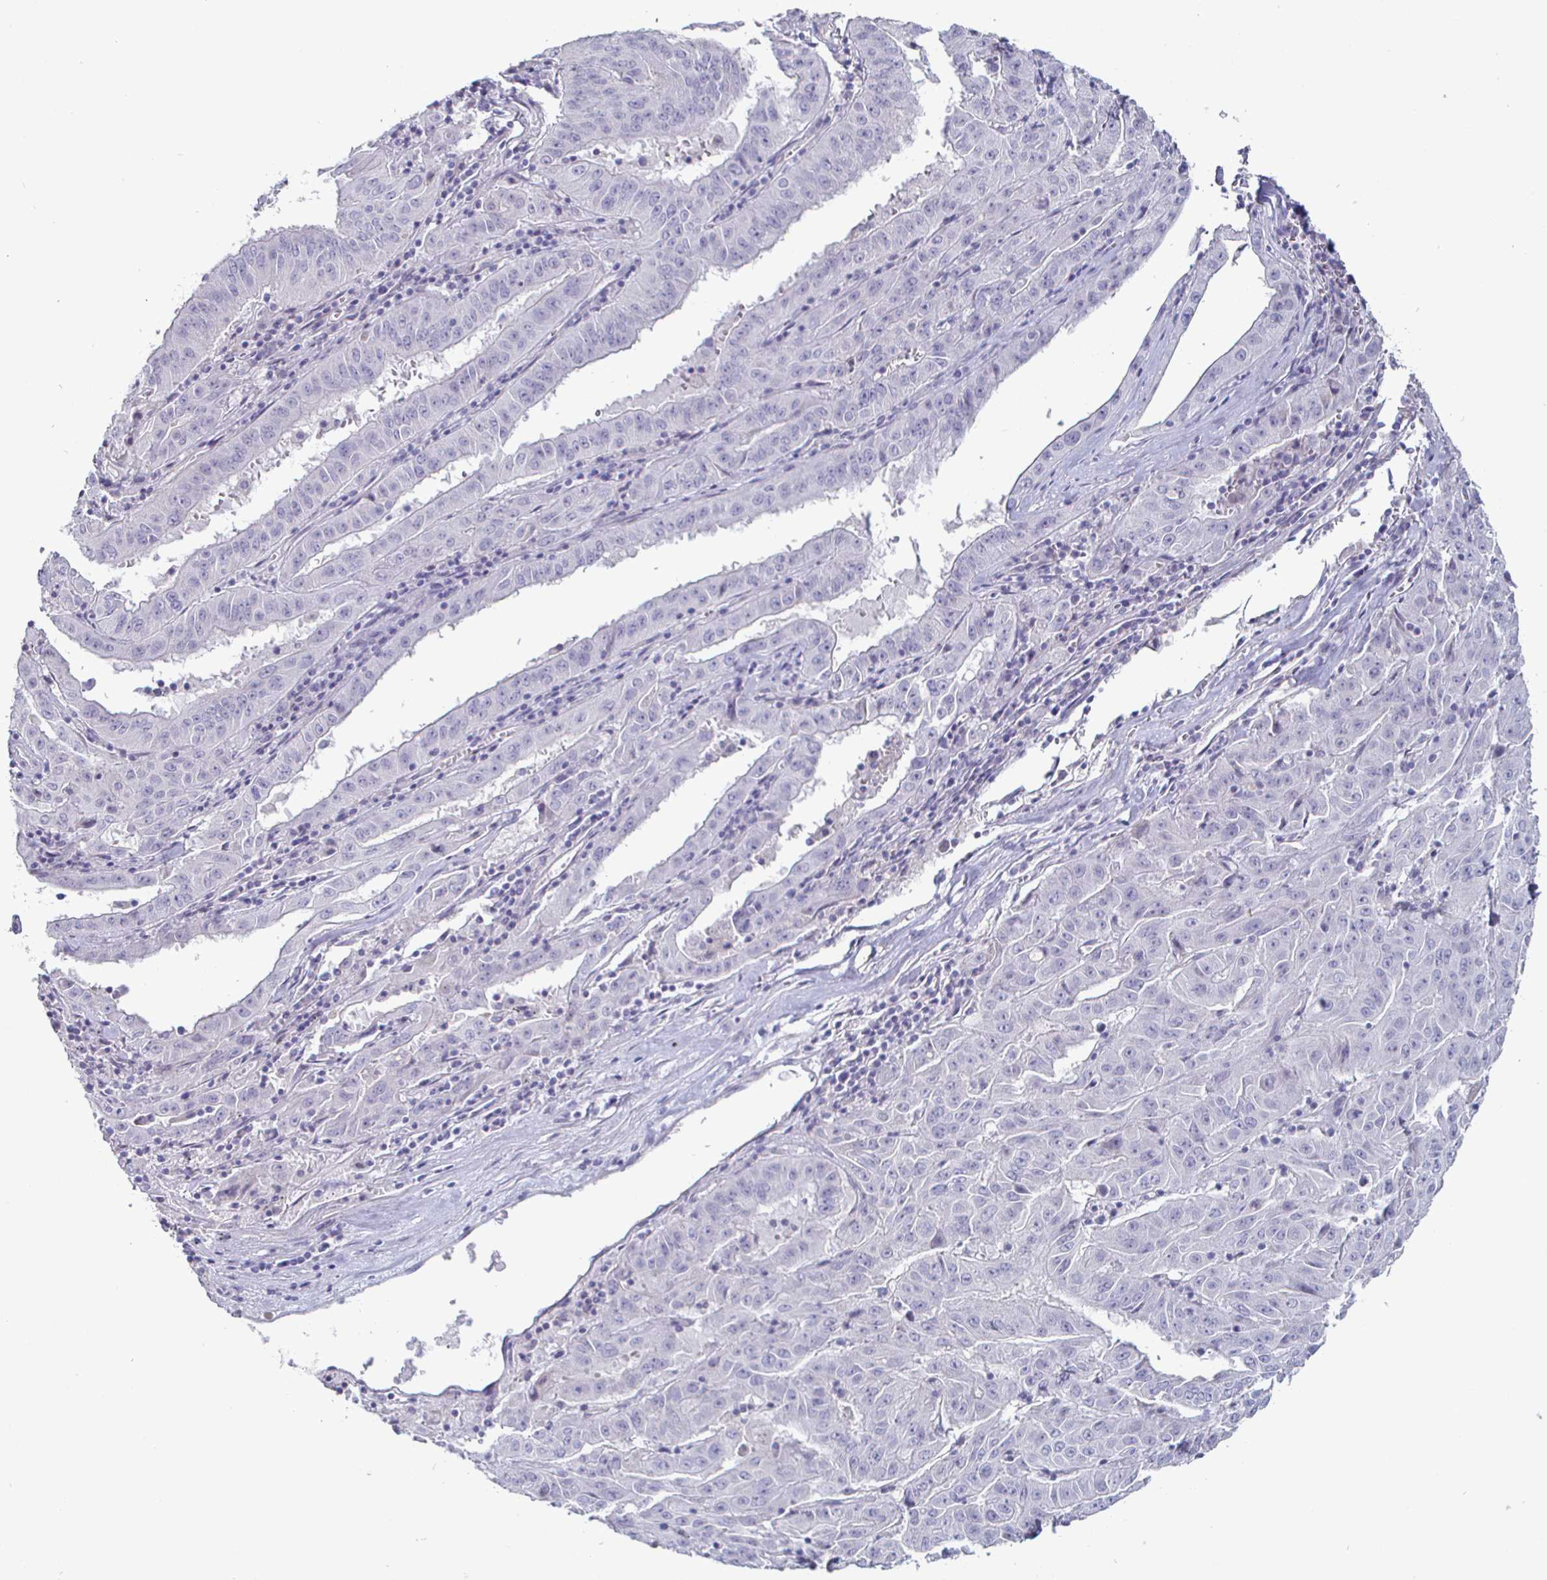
{"staining": {"intensity": "negative", "quantity": "none", "location": "none"}, "tissue": "pancreatic cancer", "cell_type": "Tumor cells", "image_type": "cancer", "snomed": [{"axis": "morphology", "description": "Adenocarcinoma, NOS"}, {"axis": "topography", "description": "Pancreas"}], "caption": "This is a histopathology image of immunohistochemistry staining of adenocarcinoma (pancreatic), which shows no expression in tumor cells.", "gene": "ENPP1", "patient": {"sex": "male", "age": 63}}